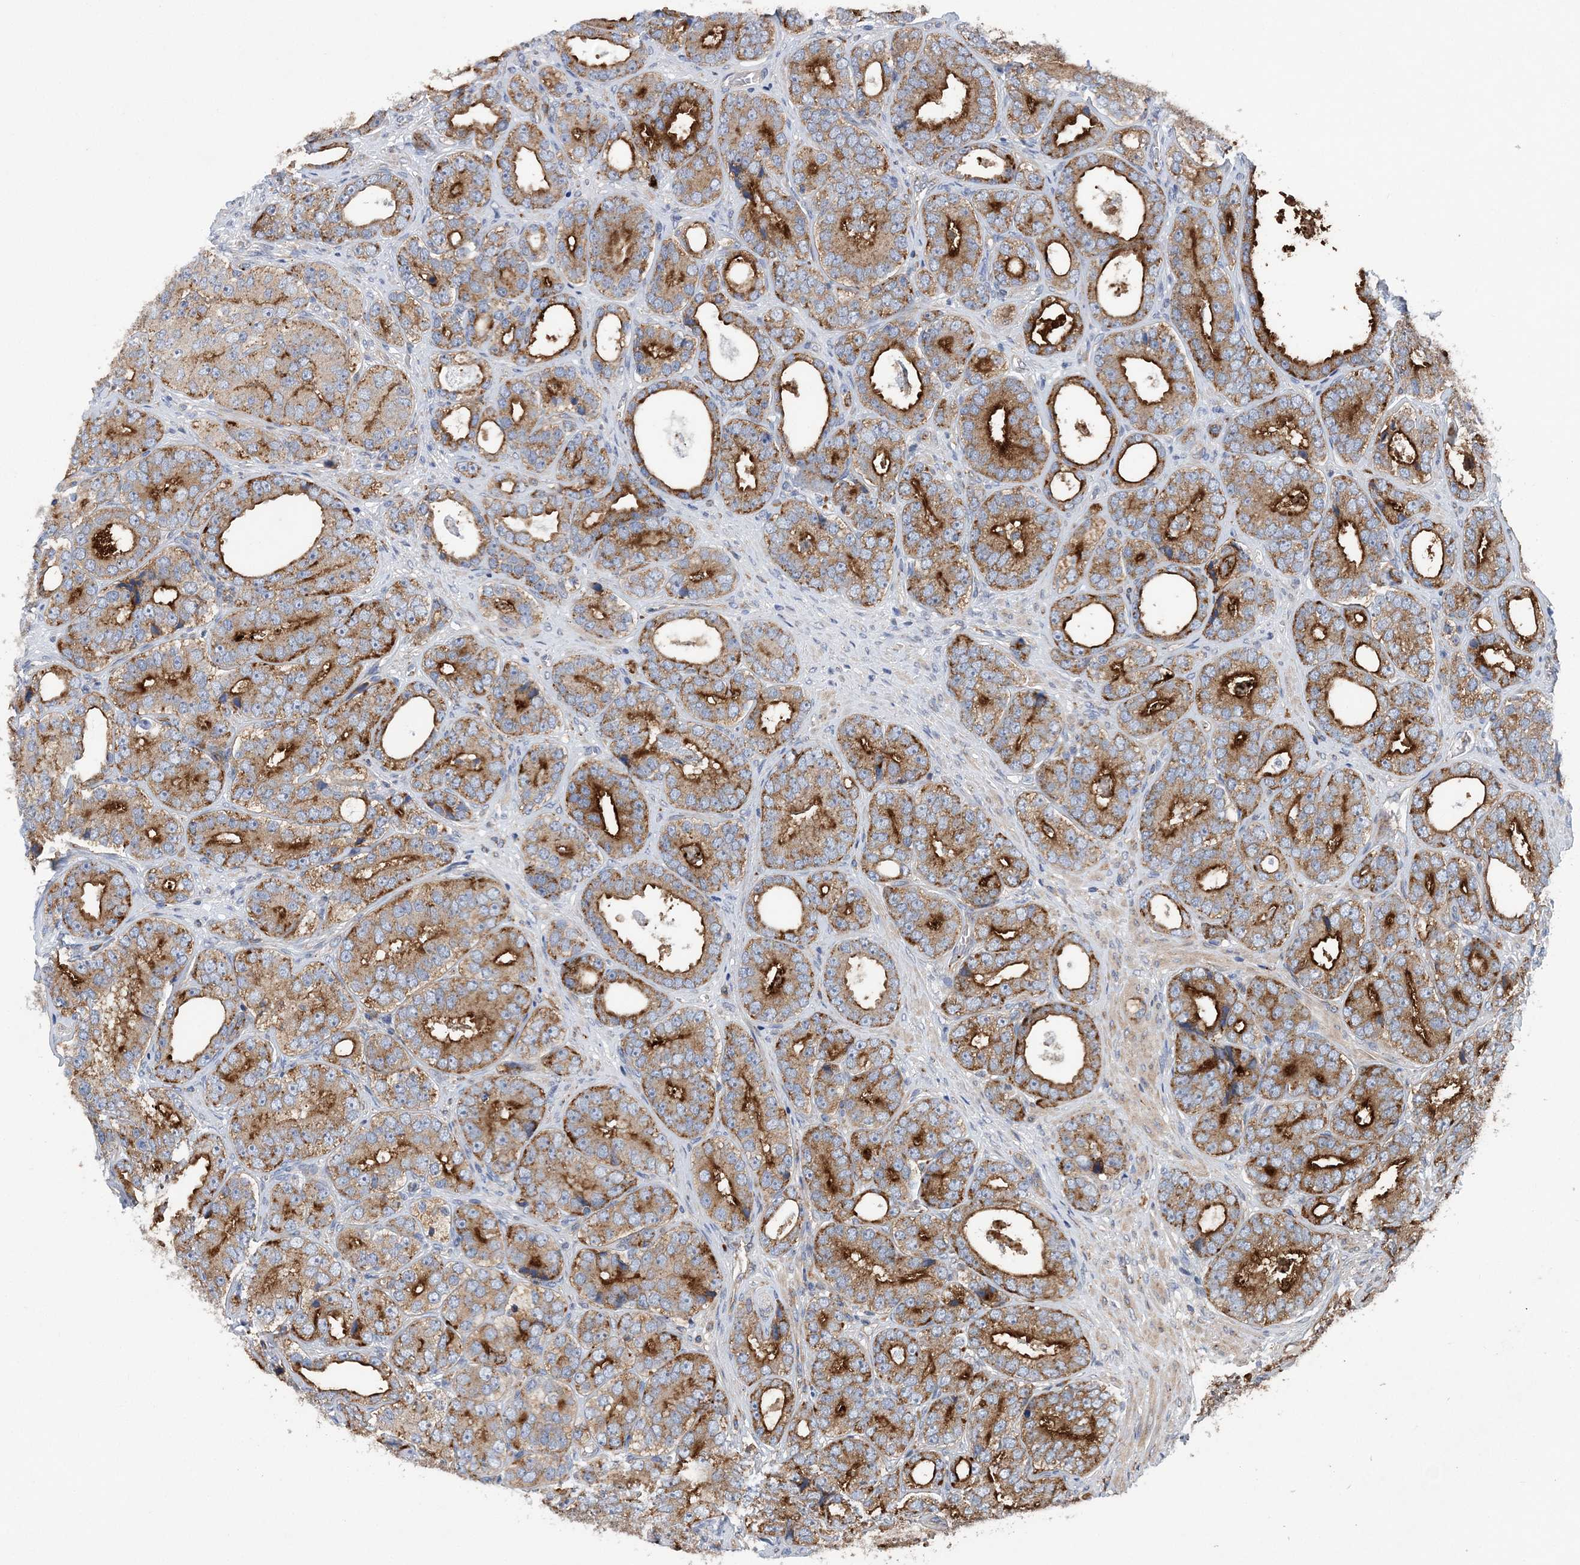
{"staining": {"intensity": "moderate", "quantity": ">75%", "location": "cytoplasmic/membranous"}, "tissue": "prostate cancer", "cell_type": "Tumor cells", "image_type": "cancer", "snomed": [{"axis": "morphology", "description": "Adenocarcinoma, High grade"}, {"axis": "topography", "description": "Prostate"}], "caption": "Immunohistochemical staining of prostate cancer (adenocarcinoma (high-grade)) demonstrates medium levels of moderate cytoplasmic/membranous staining in about >75% of tumor cells.", "gene": "PTTG1IP", "patient": {"sex": "male", "age": 56}}